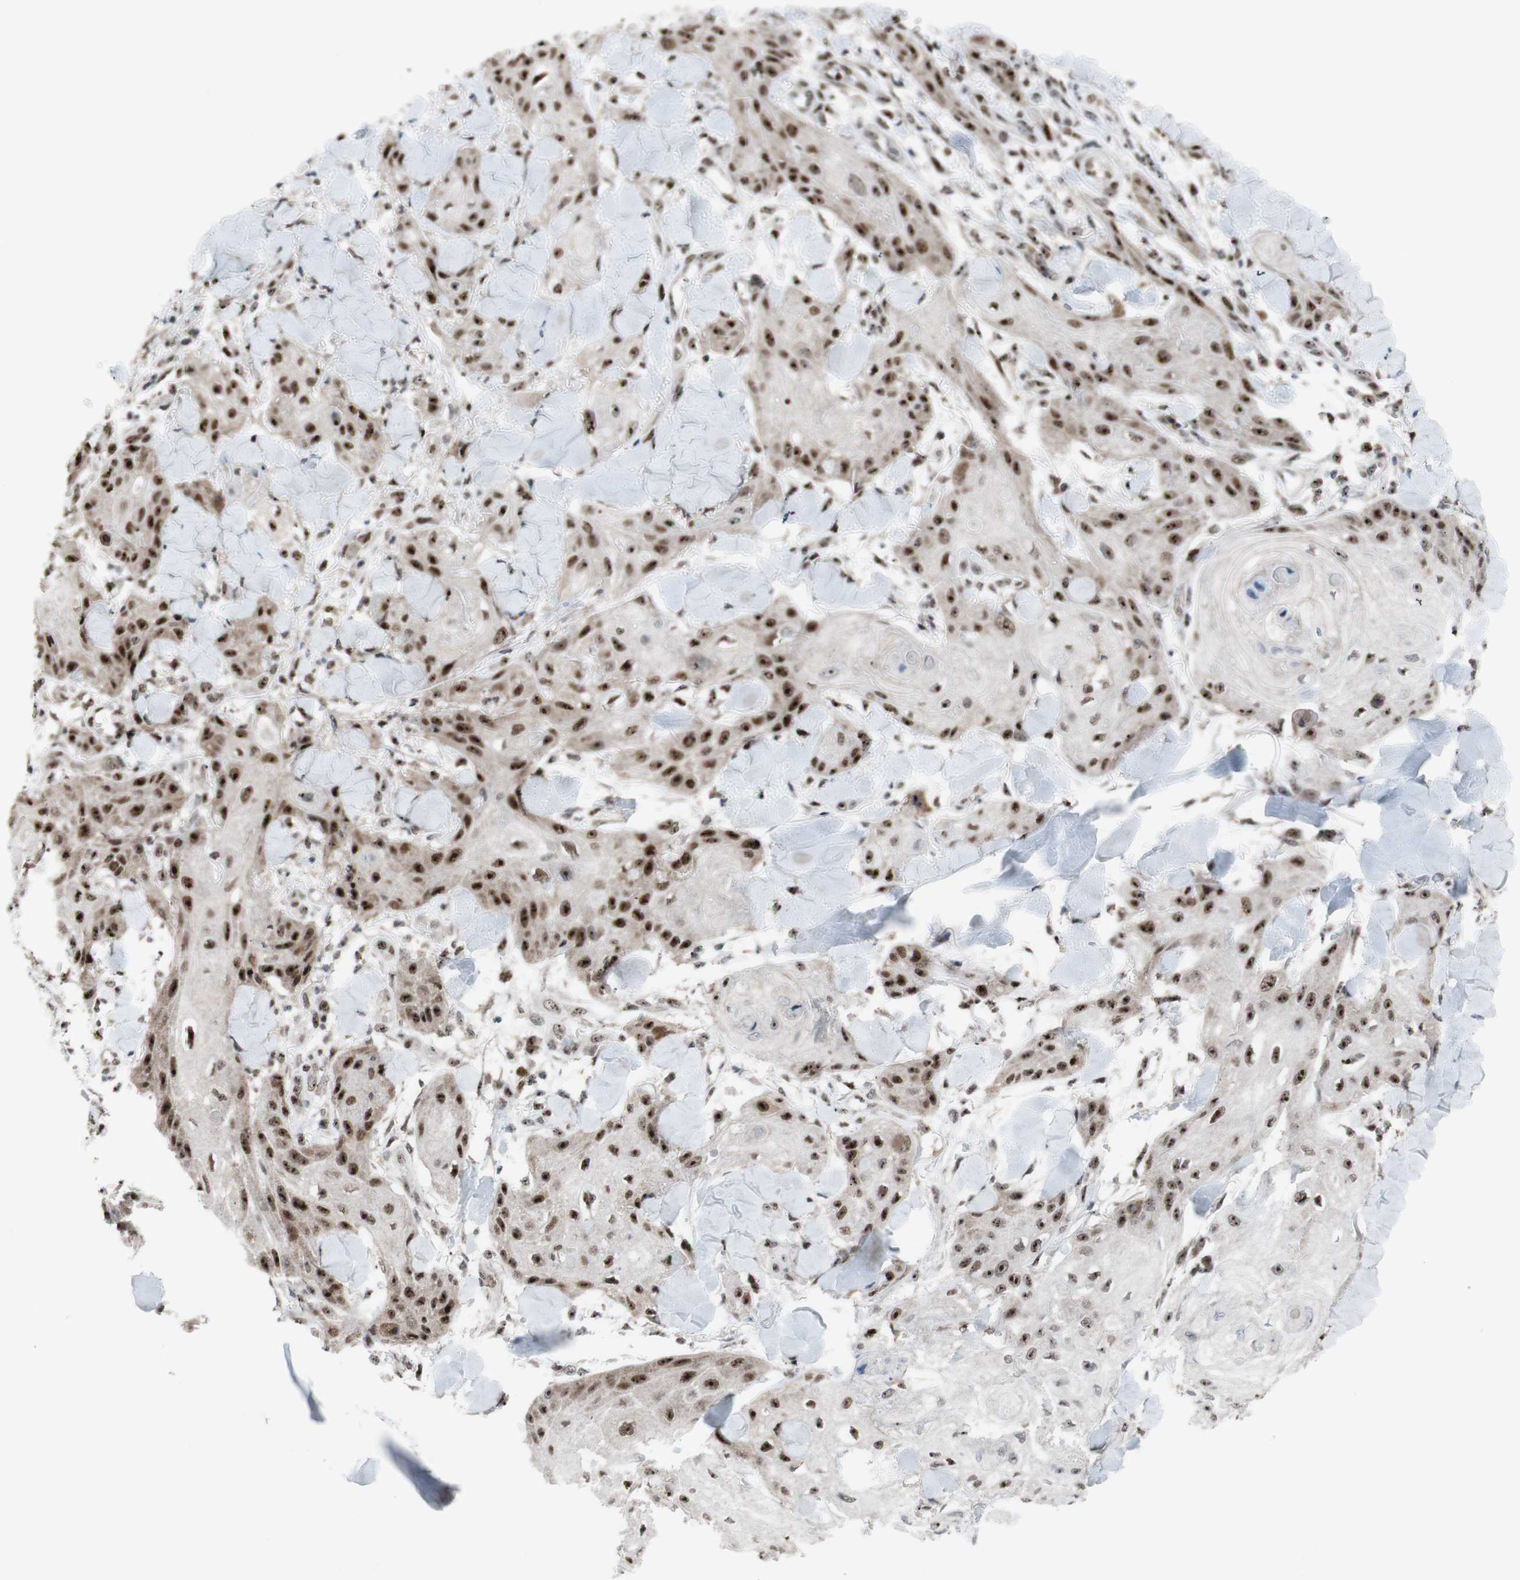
{"staining": {"intensity": "strong", "quantity": ">75%", "location": "nuclear"}, "tissue": "skin cancer", "cell_type": "Tumor cells", "image_type": "cancer", "snomed": [{"axis": "morphology", "description": "Squamous cell carcinoma, NOS"}, {"axis": "topography", "description": "Skin"}], "caption": "Protein expression analysis of squamous cell carcinoma (skin) demonstrates strong nuclear staining in about >75% of tumor cells.", "gene": "POLR1A", "patient": {"sex": "male", "age": 74}}